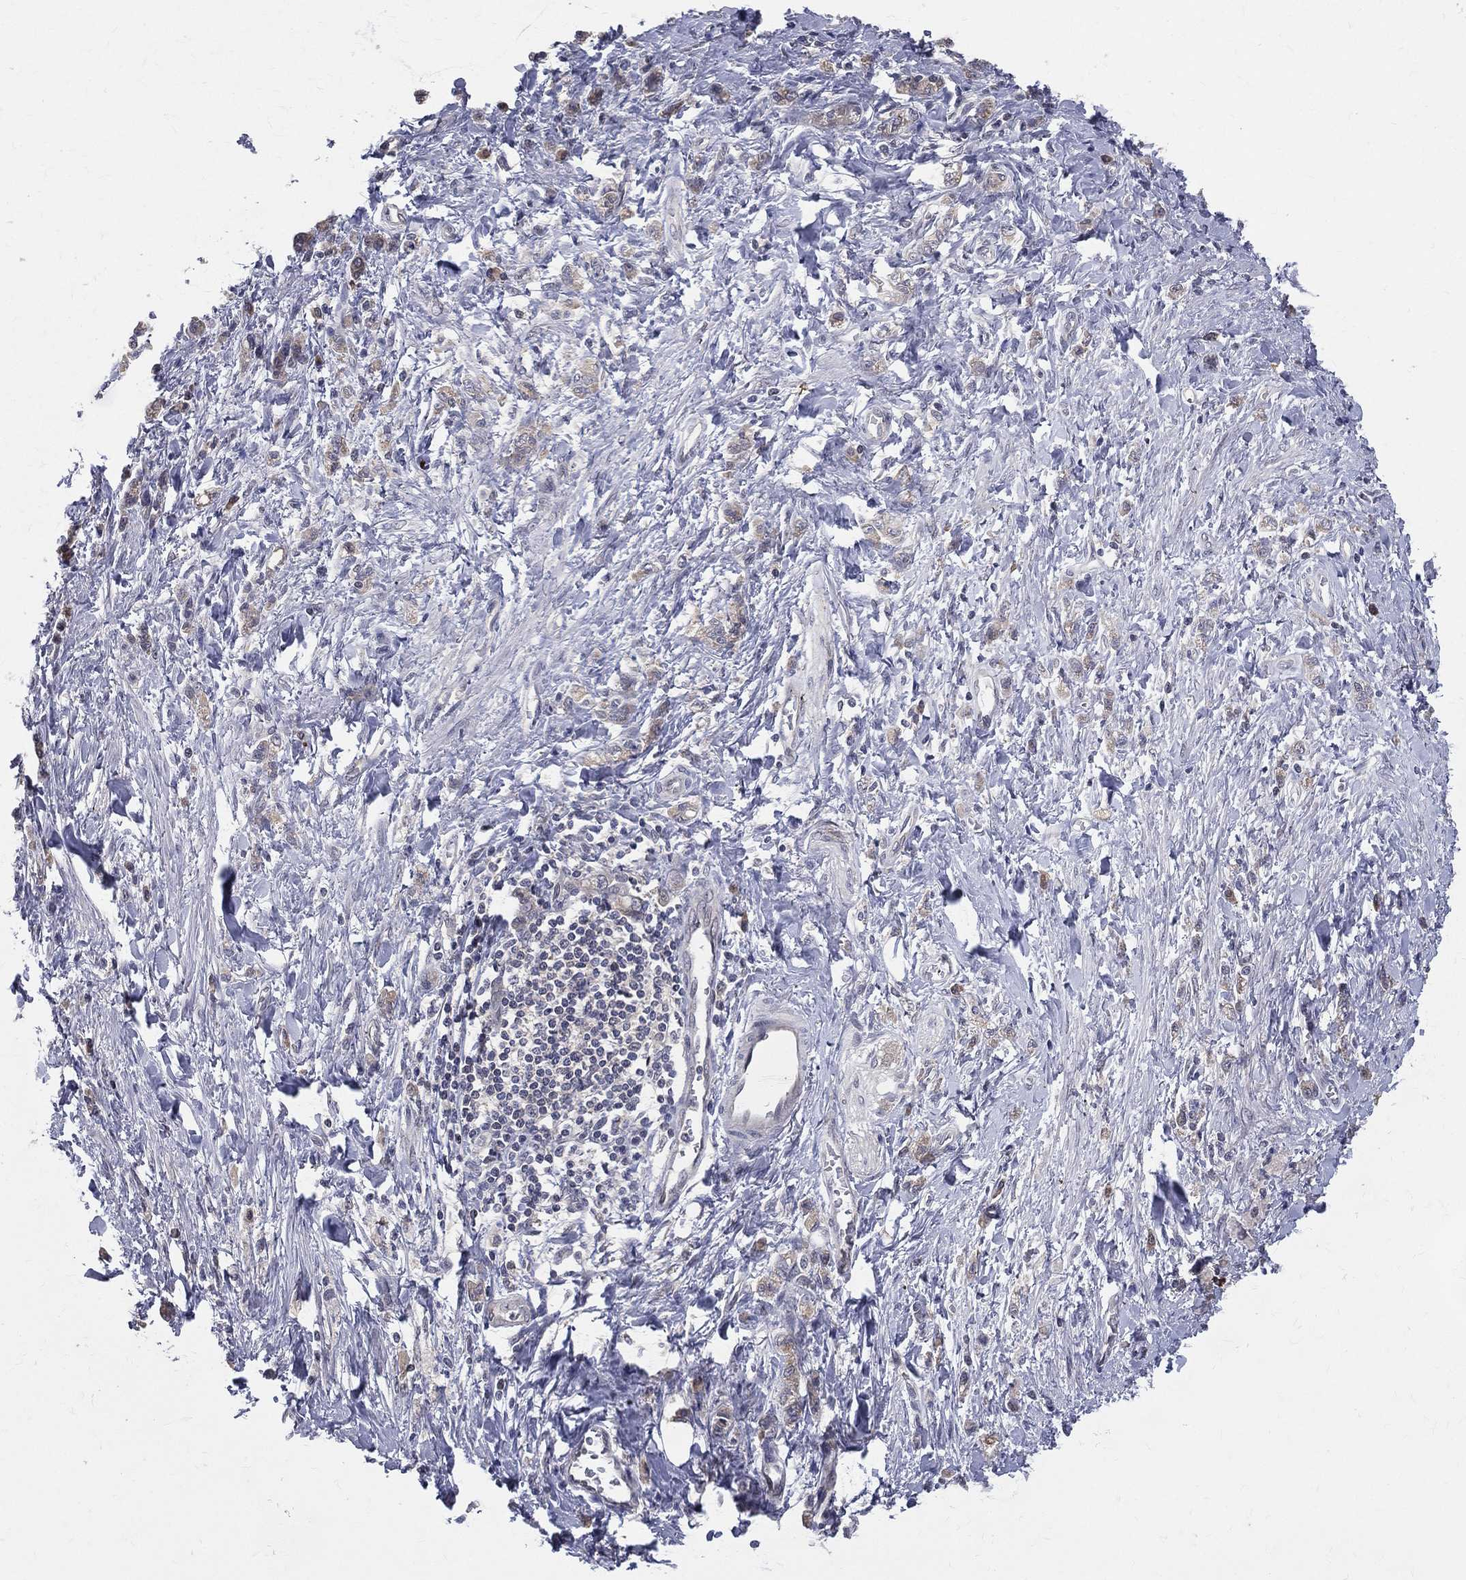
{"staining": {"intensity": "weak", "quantity": ">75%", "location": "cytoplasmic/membranous"}, "tissue": "stomach cancer", "cell_type": "Tumor cells", "image_type": "cancer", "snomed": [{"axis": "morphology", "description": "Adenocarcinoma, NOS"}, {"axis": "topography", "description": "Stomach"}], "caption": "Immunohistochemistry (IHC) staining of adenocarcinoma (stomach), which demonstrates low levels of weak cytoplasmic/membranous staining in approximately >75% of tumor cells indicating weak cytoplasmic/membranous protein positivity. The staining was performed using DAB (brown) for protein detection and nuclei were counterstained in hematoxylin (blue).", "gene": "DLG4", "patient": {"sex": "male", "age": 77}}